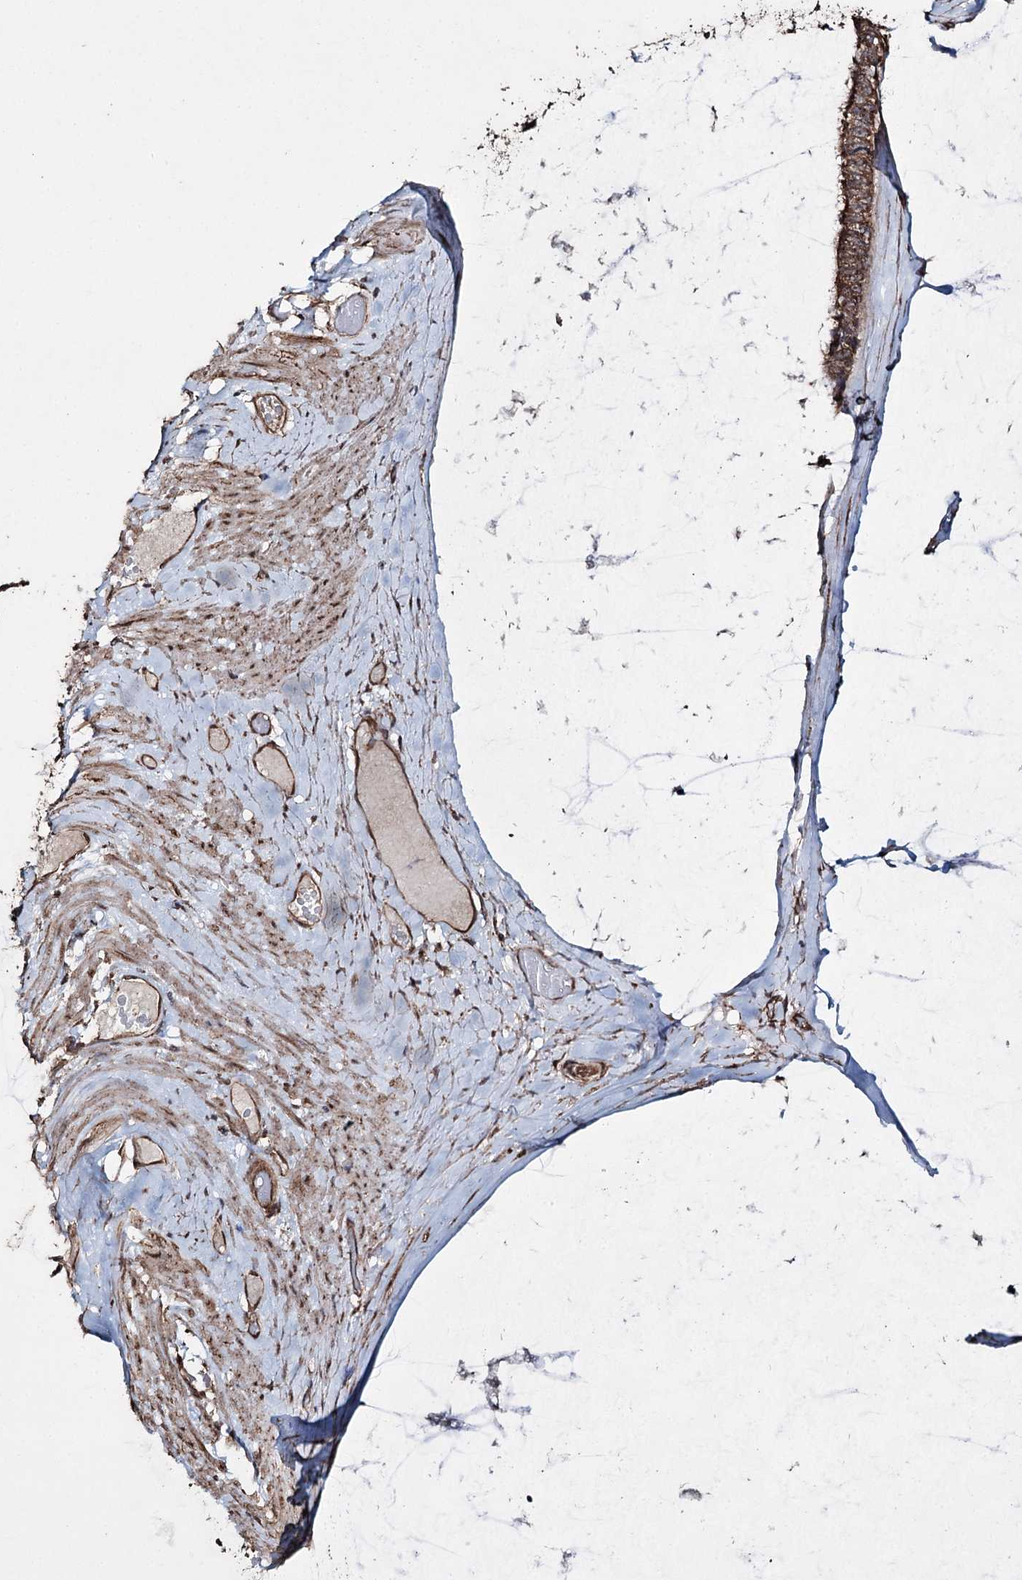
{"staining": {"intensity": "strong", "quantity": ">75%", "location": "cytoplasmic/membranous"}, "tissue": "ovarian cancer", "cell_type": "Tumor cells", "image_type": "cancer", "snomed": [{"axis": "morphology", "description": "Cystadenocarcinoma, mucinous, NOS"}, {"axis": "topography", "description": "Ovary"}], "caption": "Strong cytoplasmic/membranous expression for a protein is present in about >75% of tumor cells of ovarian cancer (mucinous cystadenocarcinoma) using IHC.", "gene": "SLF2", "patient": {"sex": "female", "age": 39}}